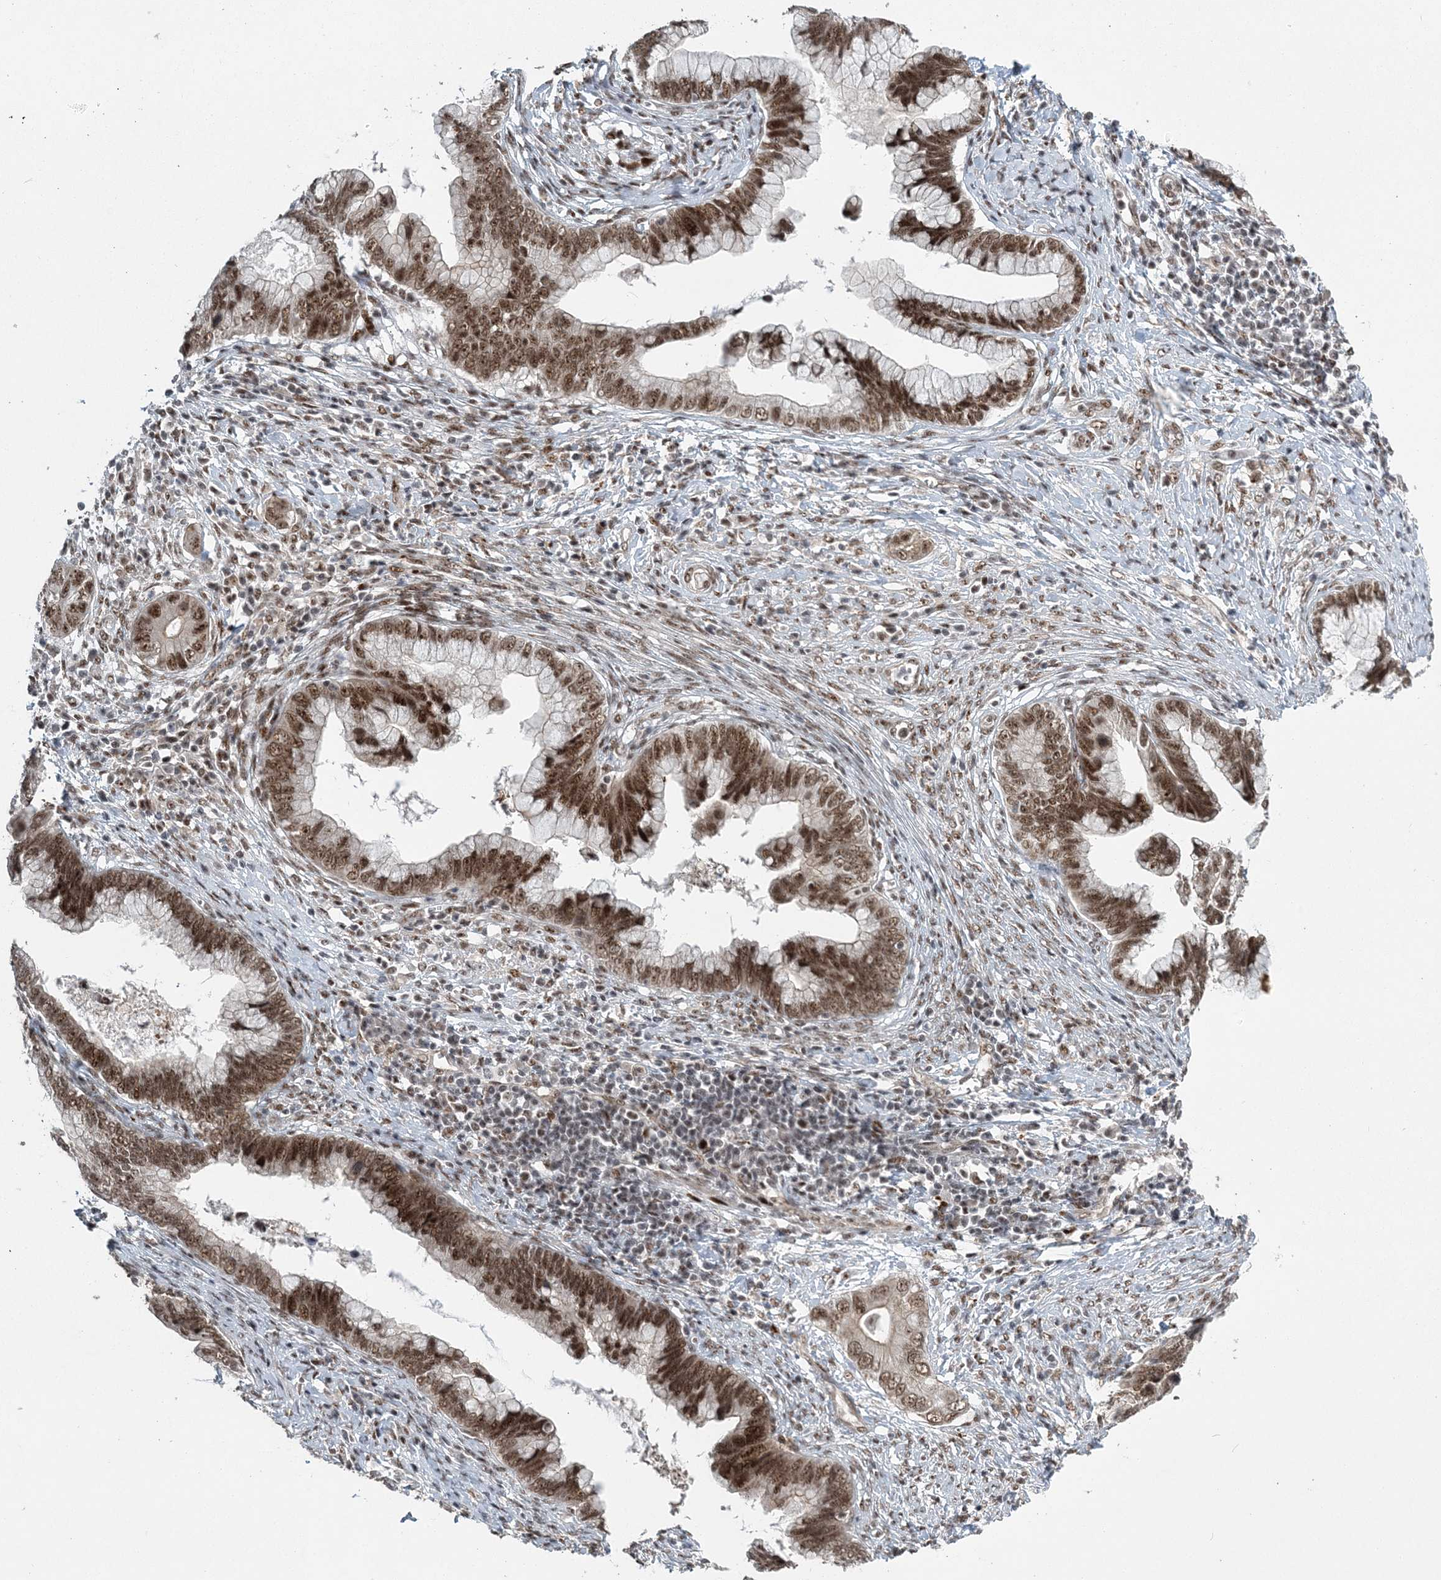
{"staining": {"intensity": "strong", "quantity": ">75%", "location": "nuclear"}, "tissue": "cervical cancer", "cell_type": "Tumor cells", "image_type": "cancer", "snomed": [{"axis": "morphology", "description": "Adenocarcinoma, NOS"}, {"axis": "topography", "description": "Cervix"}], "caption": "Immunohistochemistry staining of cervical cancer, which reveals high levels of strong nuclear staining in approximately >75% of tumor cells indicating strong nuclear protein positivity. The staining was performed using DAB (3,3'-diaminobenzidine) (brown) for protein detection and nuclei were counterstained in hematoxylin (blue).", "gene": "CWC22", "patient": {"sex": "female", "age": 44}}